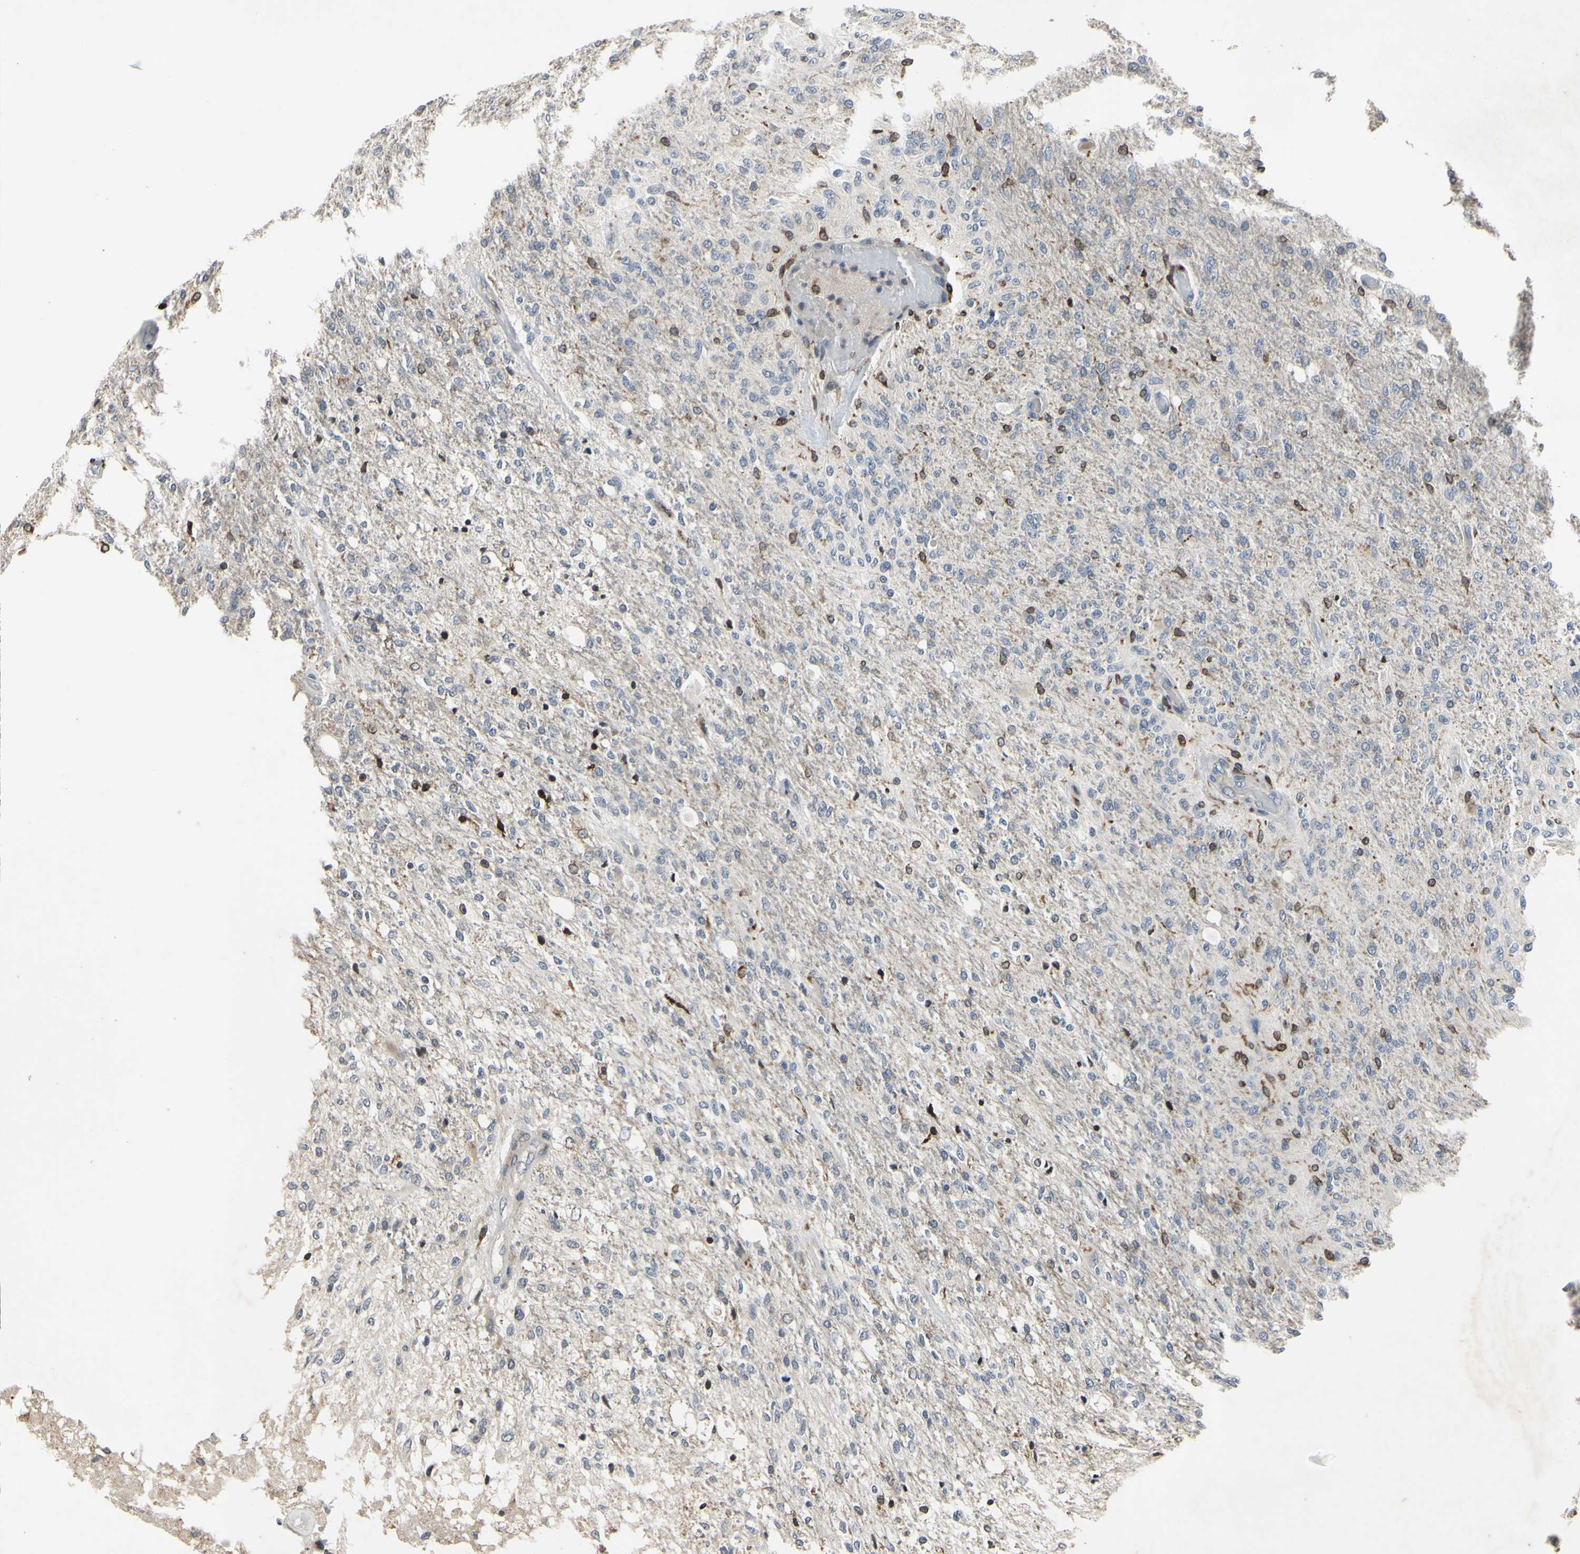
{"staining": {"intensity": "weak", "quantity": "<25%", "location": "cytoplasmic/membranous"}, "tissue": "glioma", "cell_type": "Tumor cells", "image_type": "cancer", "snomed": [{"axis": "morphology", "description": "Normal tissue, NOS"}, {"axis": "morphology", "description": "Glioma, malignant, High grade"}, {"axis": "topography", "description": "Cerebral cortex"}], "caption": "This is an immunohistochemistry image of glioma. There is no positivity in tumor cells.", "gene": "PLXNA2", "patient": {"sex": "male", "age": 77}}